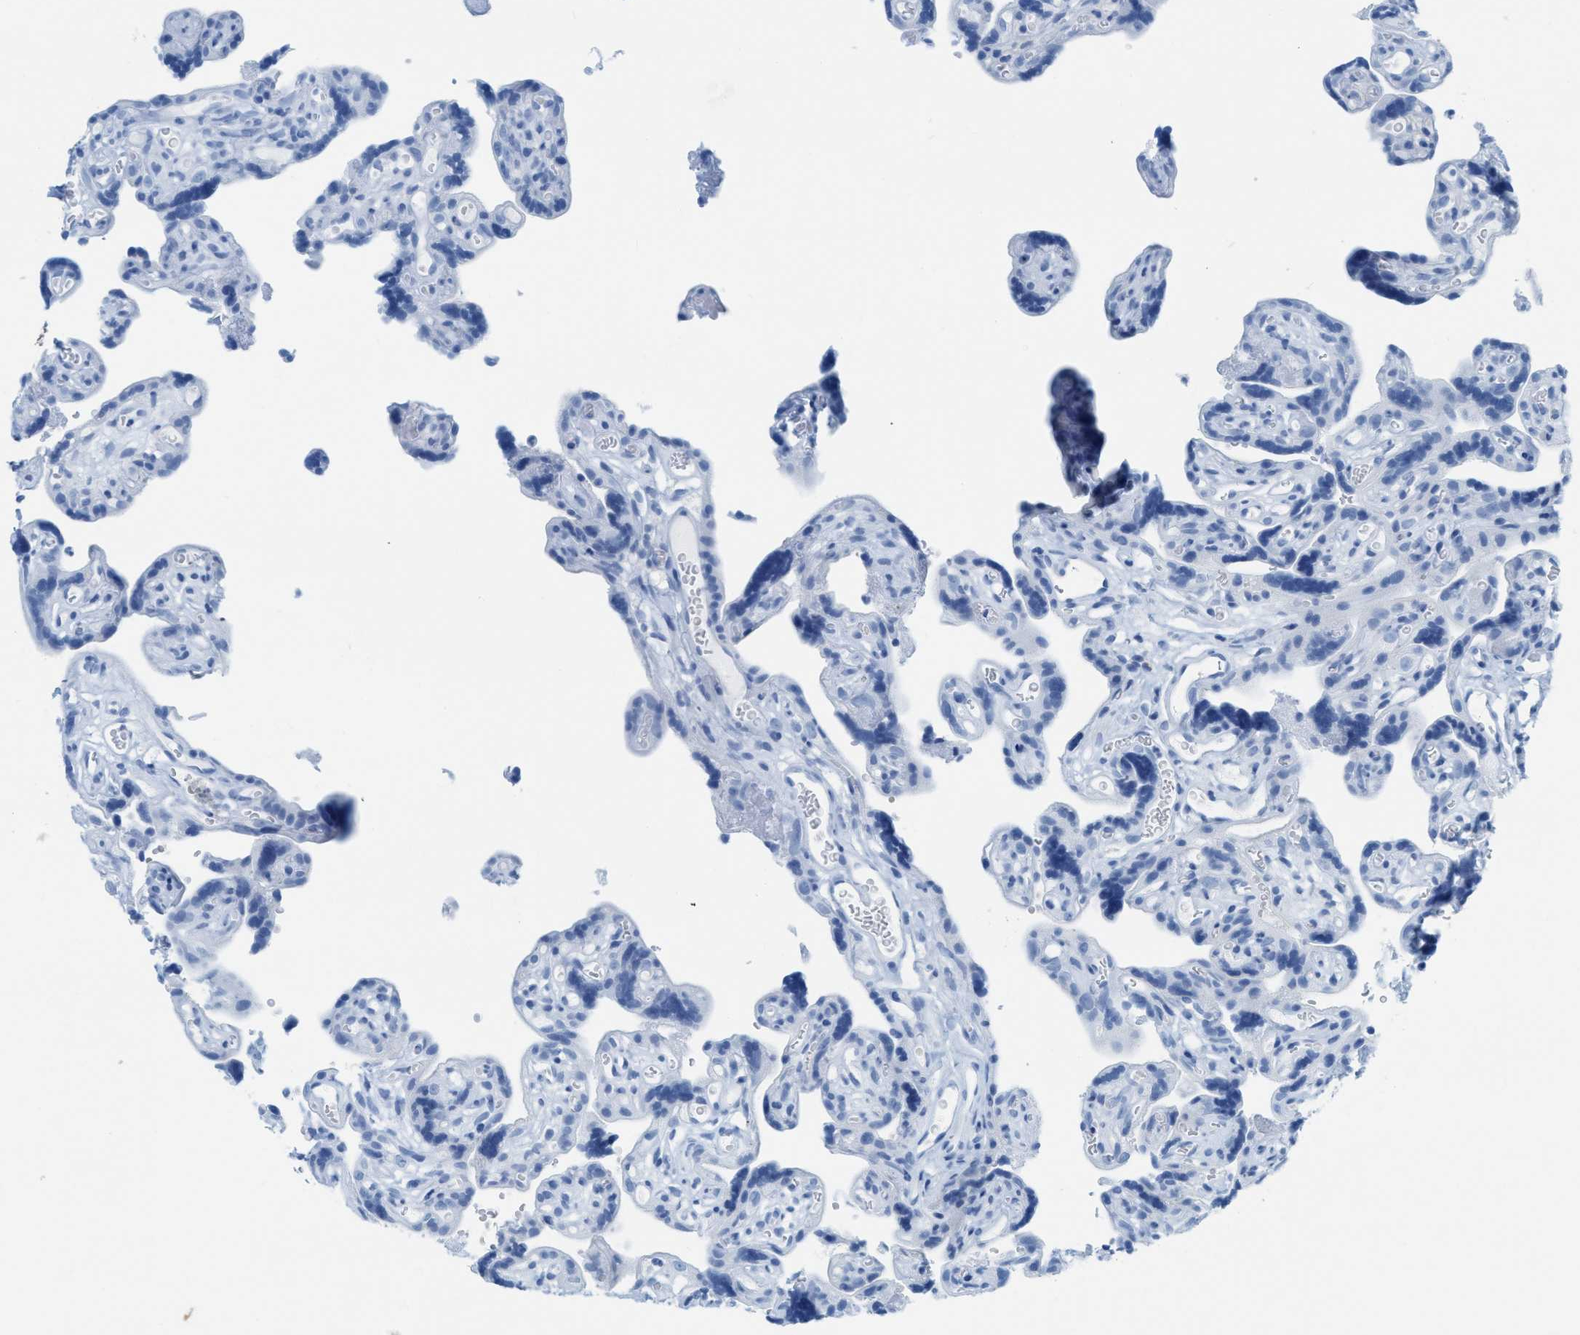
{"staining": {"intensity": "negative", "quantity": "none", "location": "none"}, "tissue": "placenta", "cell_type": "Decidual cells", "image_type": "normal", "snomed": [{"axis": "morphology", "description": "Normal tissue, NOS"}, {"axis": "topography", "description": "Placenta"}], "caption": "Immunohistochemistry (IHC) histopathology image of normal placenta: placenta stained with DAB shows no significant protein positivity in decidual cells.", "gene": "ASGR1", "patient": {"sex": "female", "age": 30}}